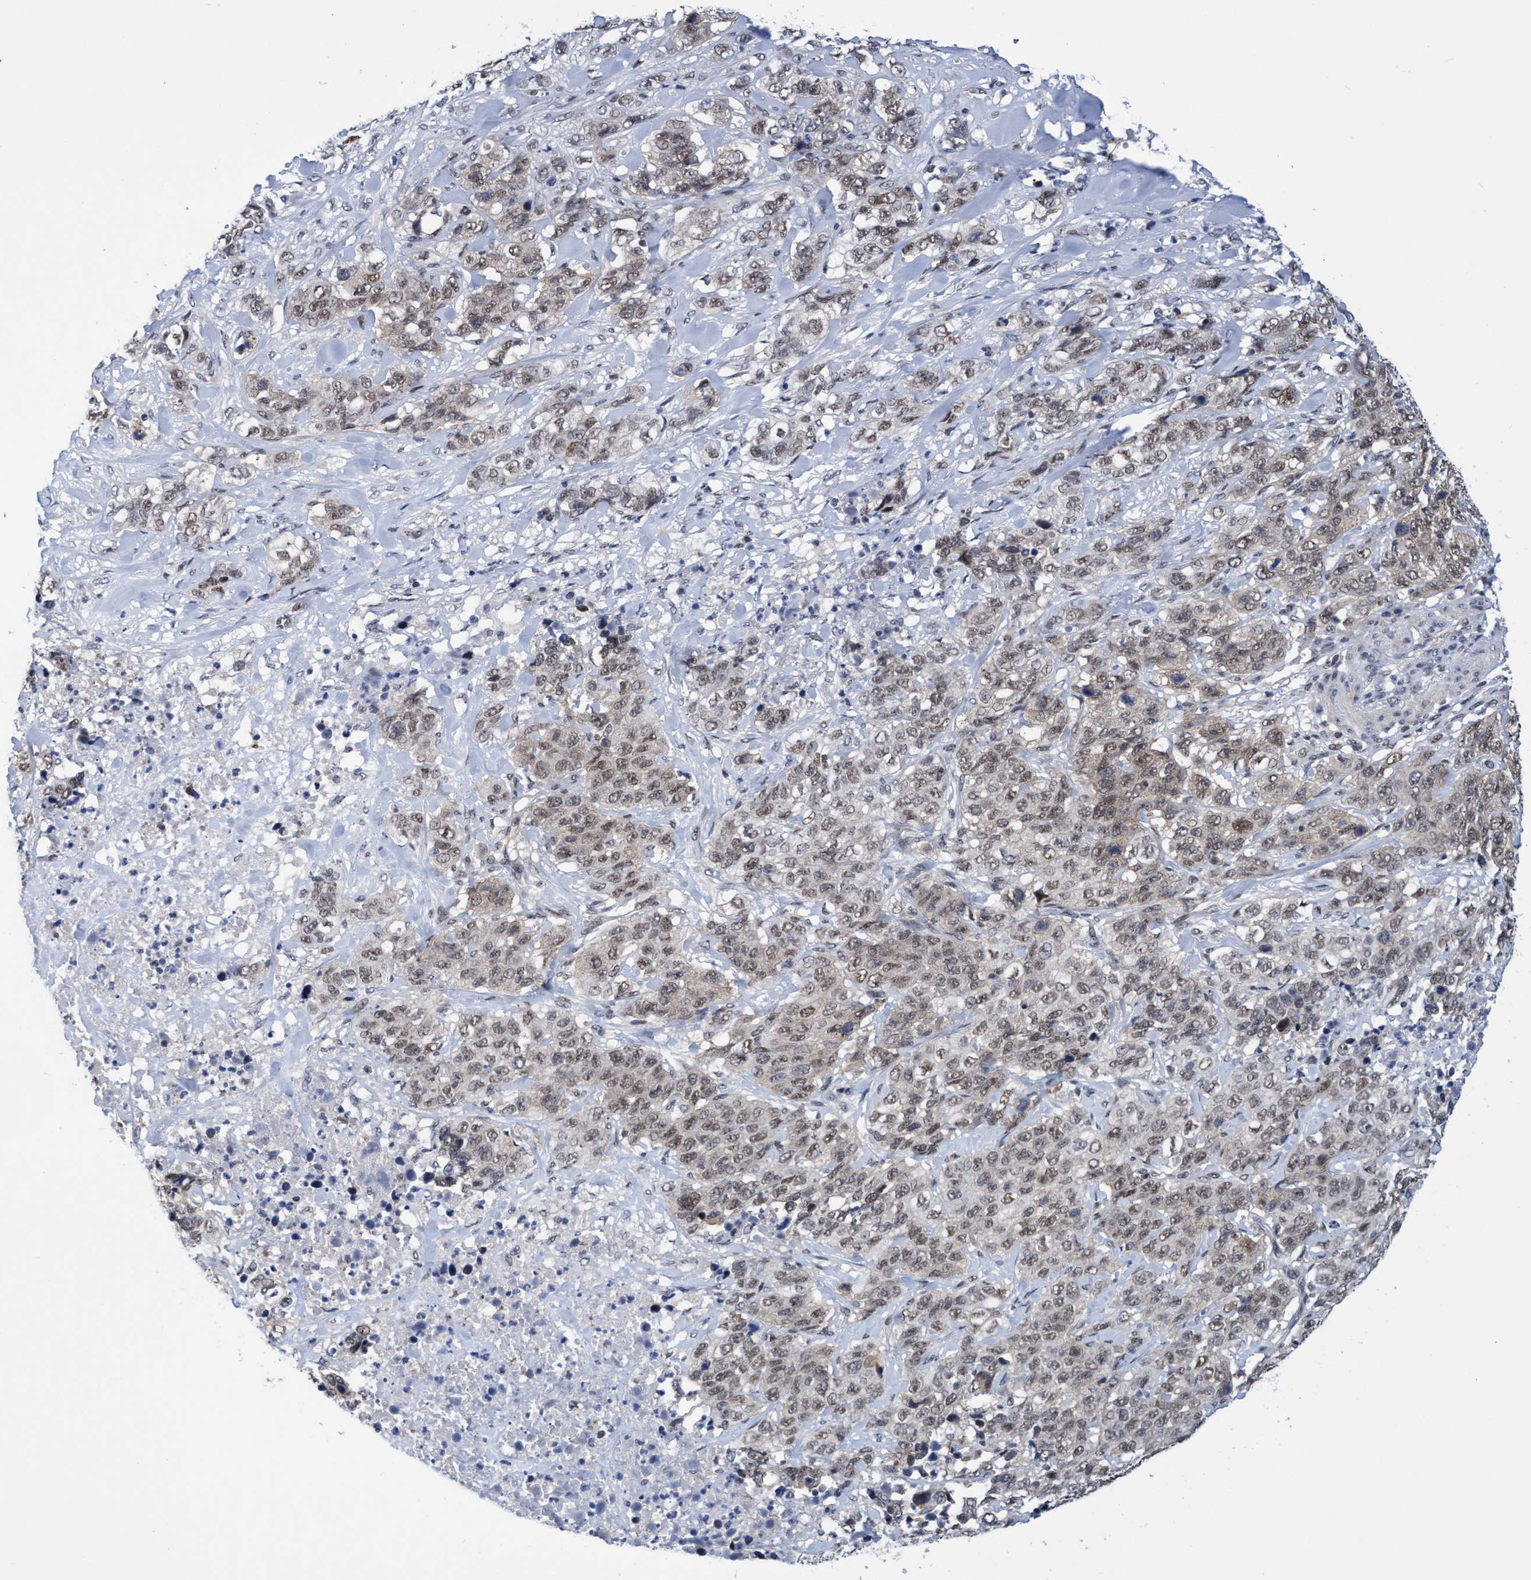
{"staining": {"intensity": "weak", "quantity": ">75%", "location": "nuclear"}, "tissue": "stomach cancer", "cell_type": "Tumor cells", "image_type": "cancer", "snomed": [{"axis": "morphology", "description": "Adenocarcinoma, NOS"}, {"axis": "topography", "description": "Stomach"}], "caption": "DAB immunohistochemical staining of stomach cancer shows weak nuclear protein expression in approximately >75% of tumor cells. Using DAB (3,3'-diaminobenzidine) (brown) and hematoxylin (blue) stains, captured at high magnification using brightfield microscopy.", "gene": "C9orf78", "patient": {"sex": "male", "age": 48}}